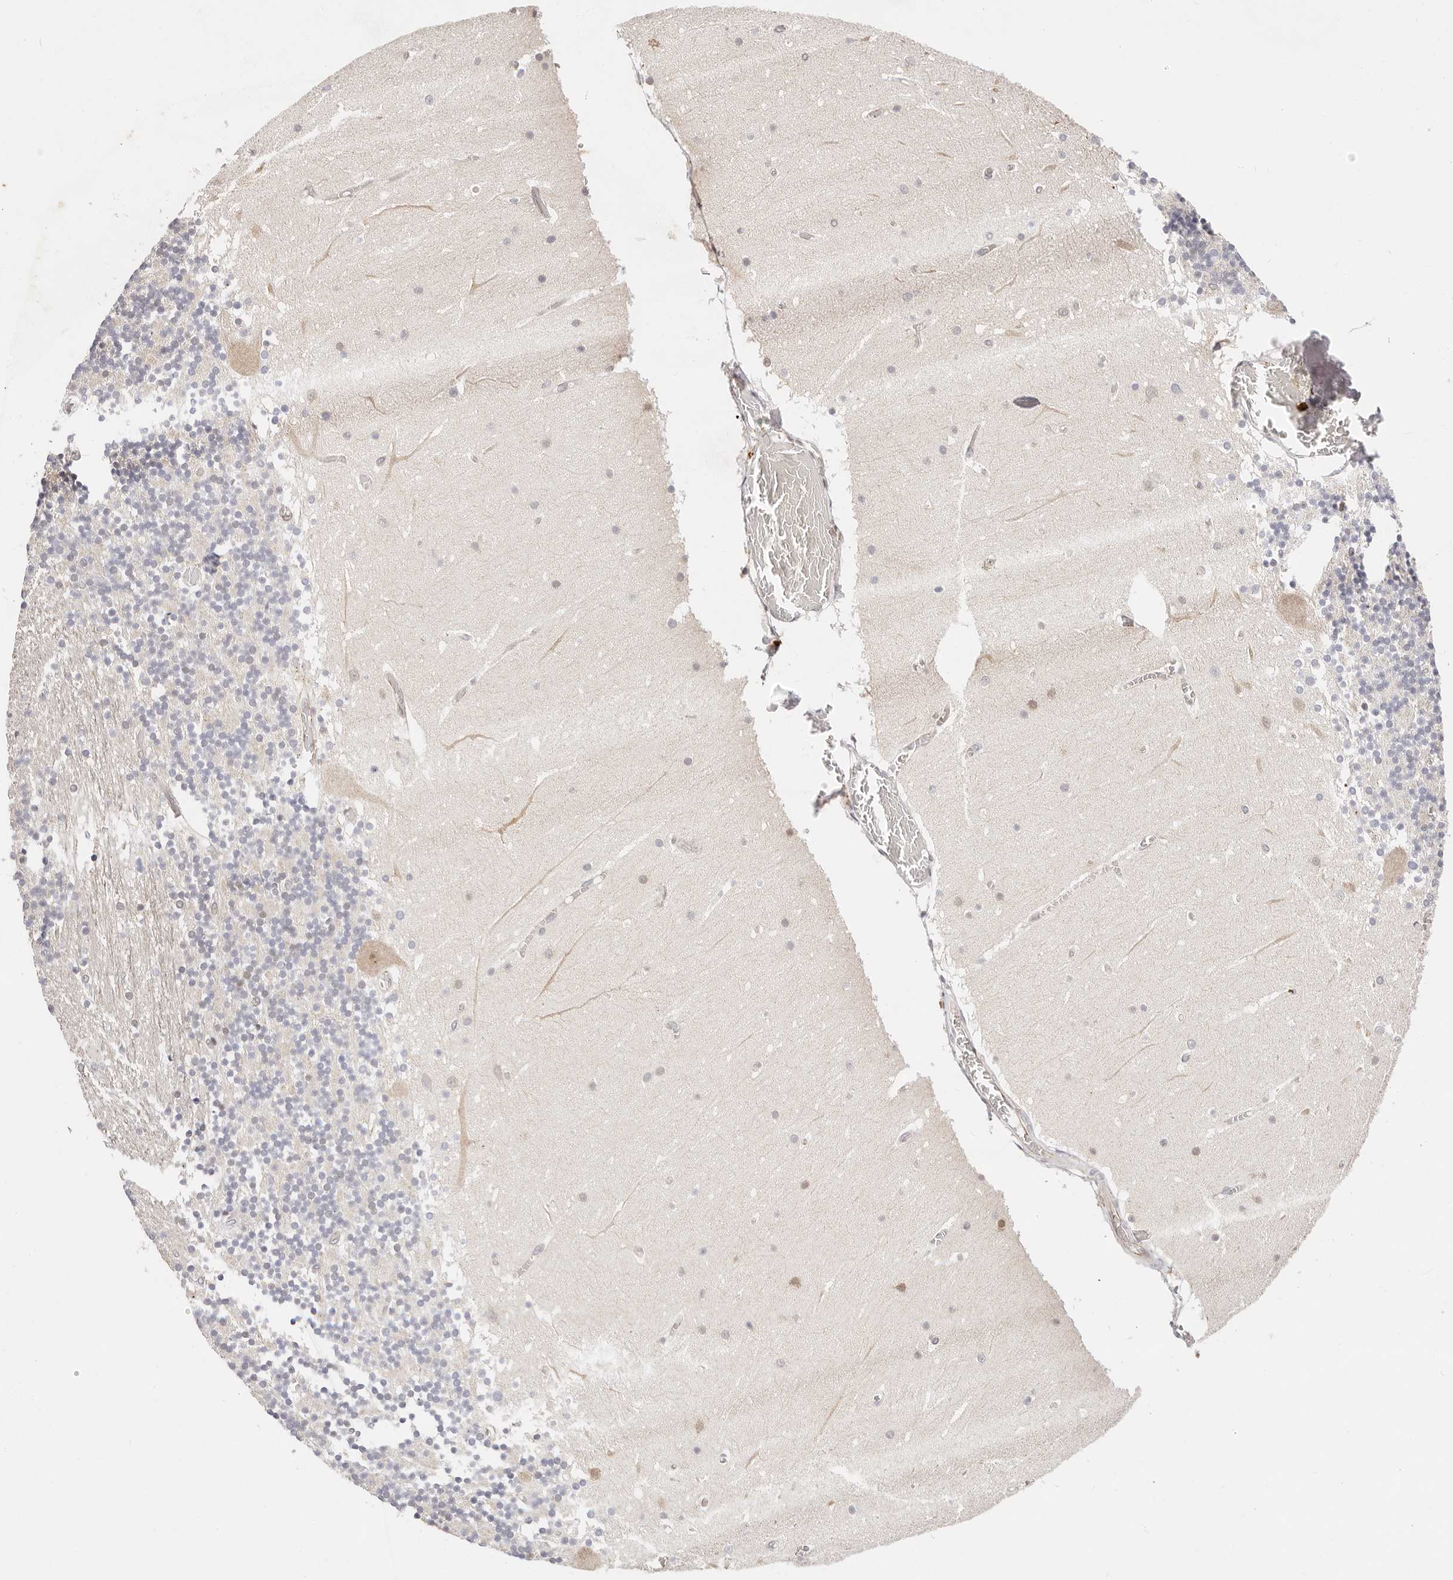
{"staining": {"intensity": "negative", "quantity": "none", "location": "none"}, "tissue": "cerebellum", "cell_type": "Cells in granular layer", "image_type": "normal", "snomed": [{"axis": "morphology", "description": "Normal tissue, NOS"}, {"axis": "topography", "description": "Cerebellum"}], "caption": "DAB immunohistochemical staining of normal cerebellum shows no significant expression in cells in granular layer. The staining was performed using DAB (3,3'-diaminobenzidine) to visualize the protein expression in brown, while the nuclei were stained in blue with hematoxylin (Magnification: 20x).", "gene": "AFDN", "patient": {"sex": "female", "age": 28}}